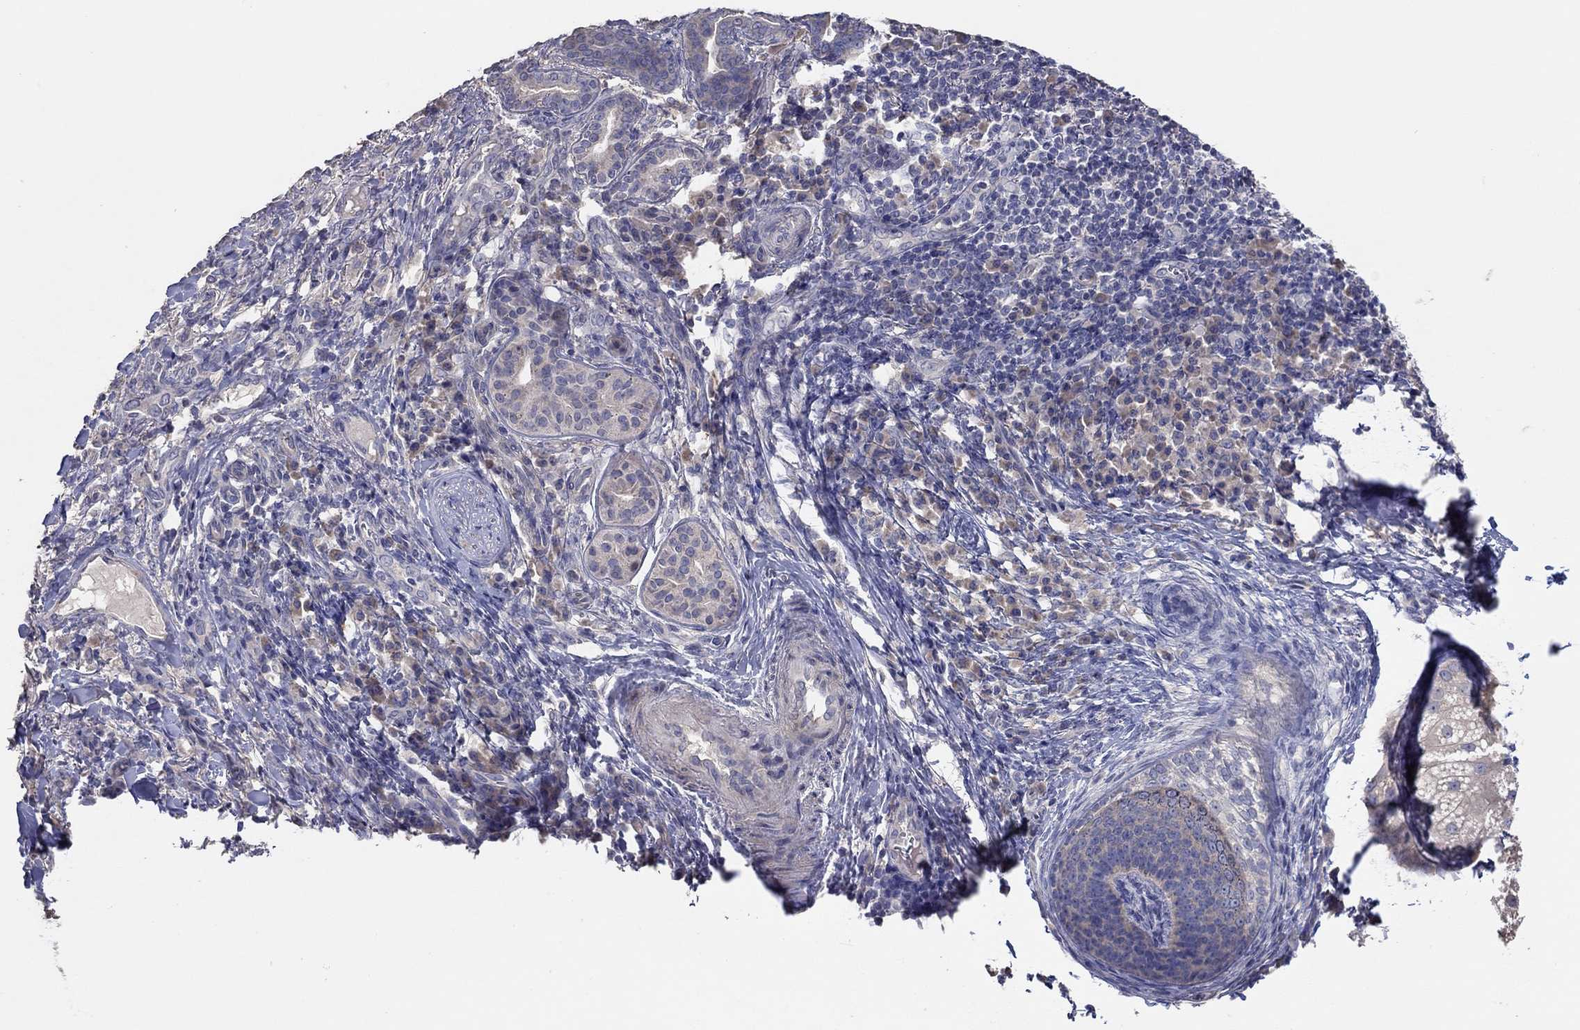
{"staining": {"intensity": "negative", "quantity": "none", "location": "none"}, "tissue": "skin cancer", "cell_type": "Tumor cells", "image_type": "cancer", "snomed": [{"axis": "morphology", "description": "Basal cell carcinoma"}, {"axis": "topography", "description": "Skin"}], "caption": "Tumor cells are negative for brown protein staining in basal cell carcinoma (skin).", "gene": "DOCK3", "patient": {"sex": "female", "age": 69}}